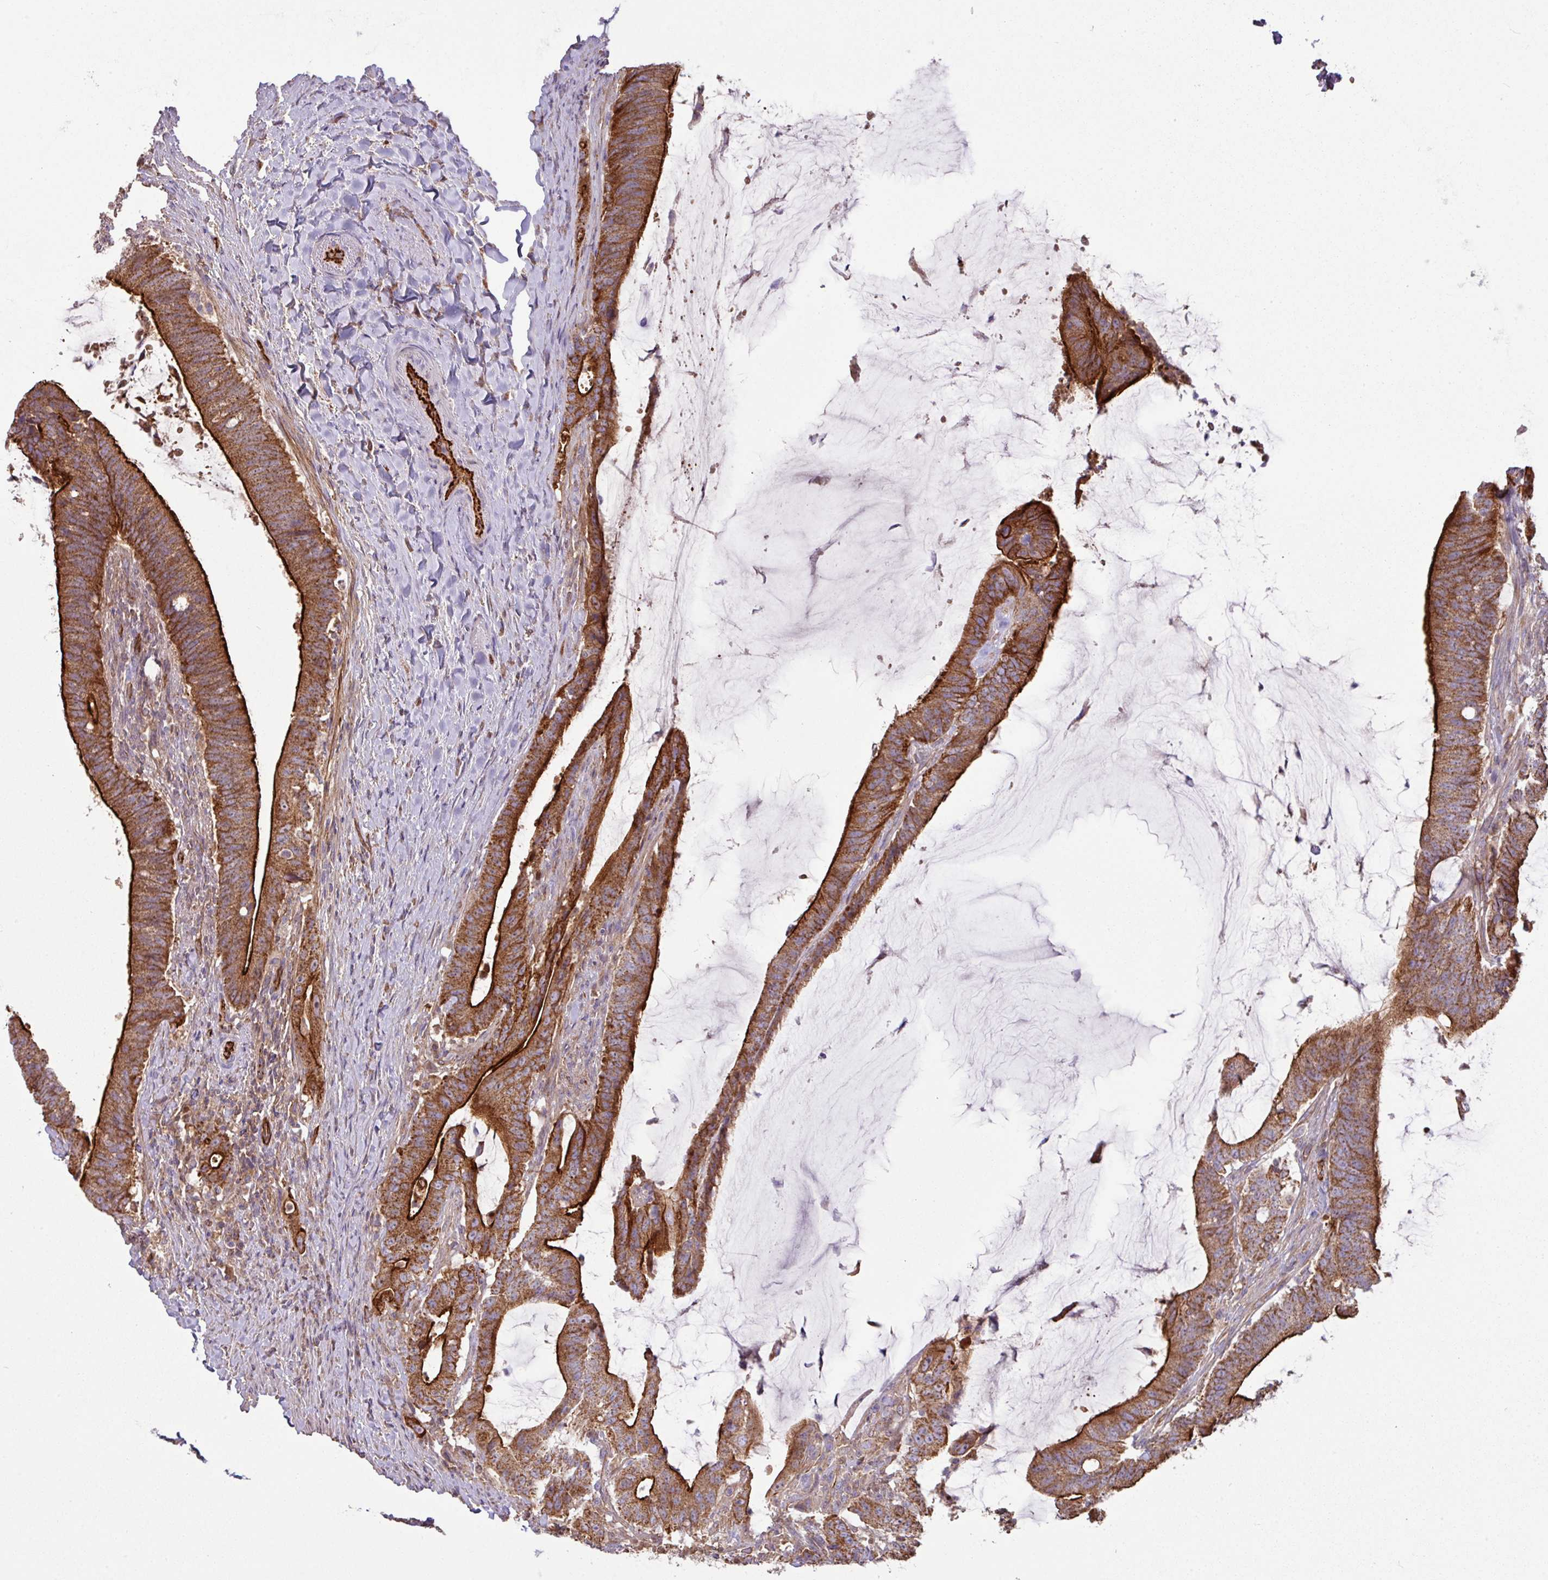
{"staining": {"intensity": "strong", "quantity": ">75%", "location": "cytoplasmic/membranous"}, "tissue": "colorectal cancer", "cell_type": "Tumor cells", "image_type": "cancer", "snomed": [{"axis": "morphology", "description": "Adenocarcinoma, NOS"}, {"axis": "topography", "description": "Colon"}], "caption": "Immunohistochemical staining of colorectal cancer (adenocarcinoma) shows high levels of strong cytoplasmic/membranous staining in approximately >75% of tumor cells.", "gene": "LRRC53", "patient": {"sex": "female", "age": 43}}